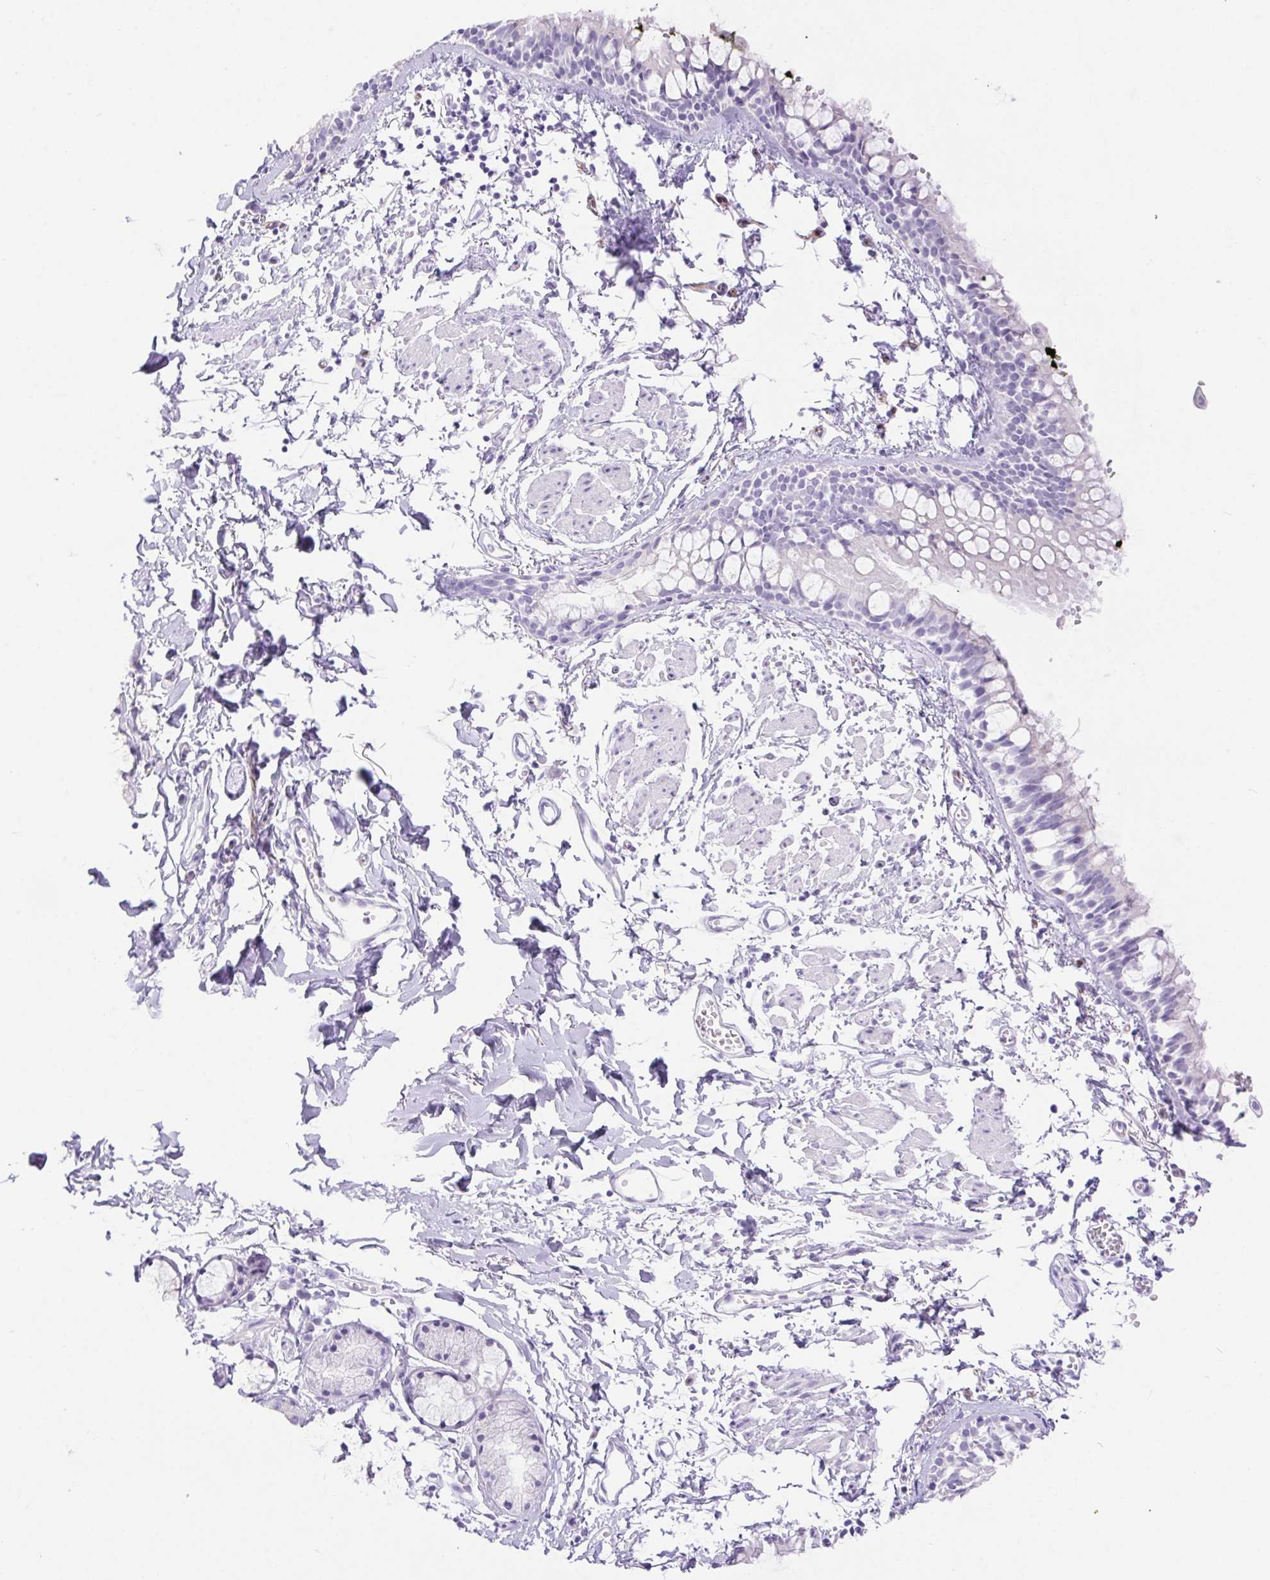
{"staining": {"intensity": "negative", "quantity": "none", "location": "none"}, "tissue": "bronchus", "cell_type": "Respiratory epithelial cells", "image_type": "normal", "snomed": [{"axis": "morphology", "description": "Normal tissue, NOS"}, {"axis": "topography", "description": "Cartilage tissue"}, {"axis": "topography", "description": "Bronchus"}], "caption": "DAB immunohistochemical staining of unremarkable human bronchus demonstrates no significant staining in respiratory epithelial cells.", "gene": "ERP27", "patient": {"sex": "female", "age": 59}}